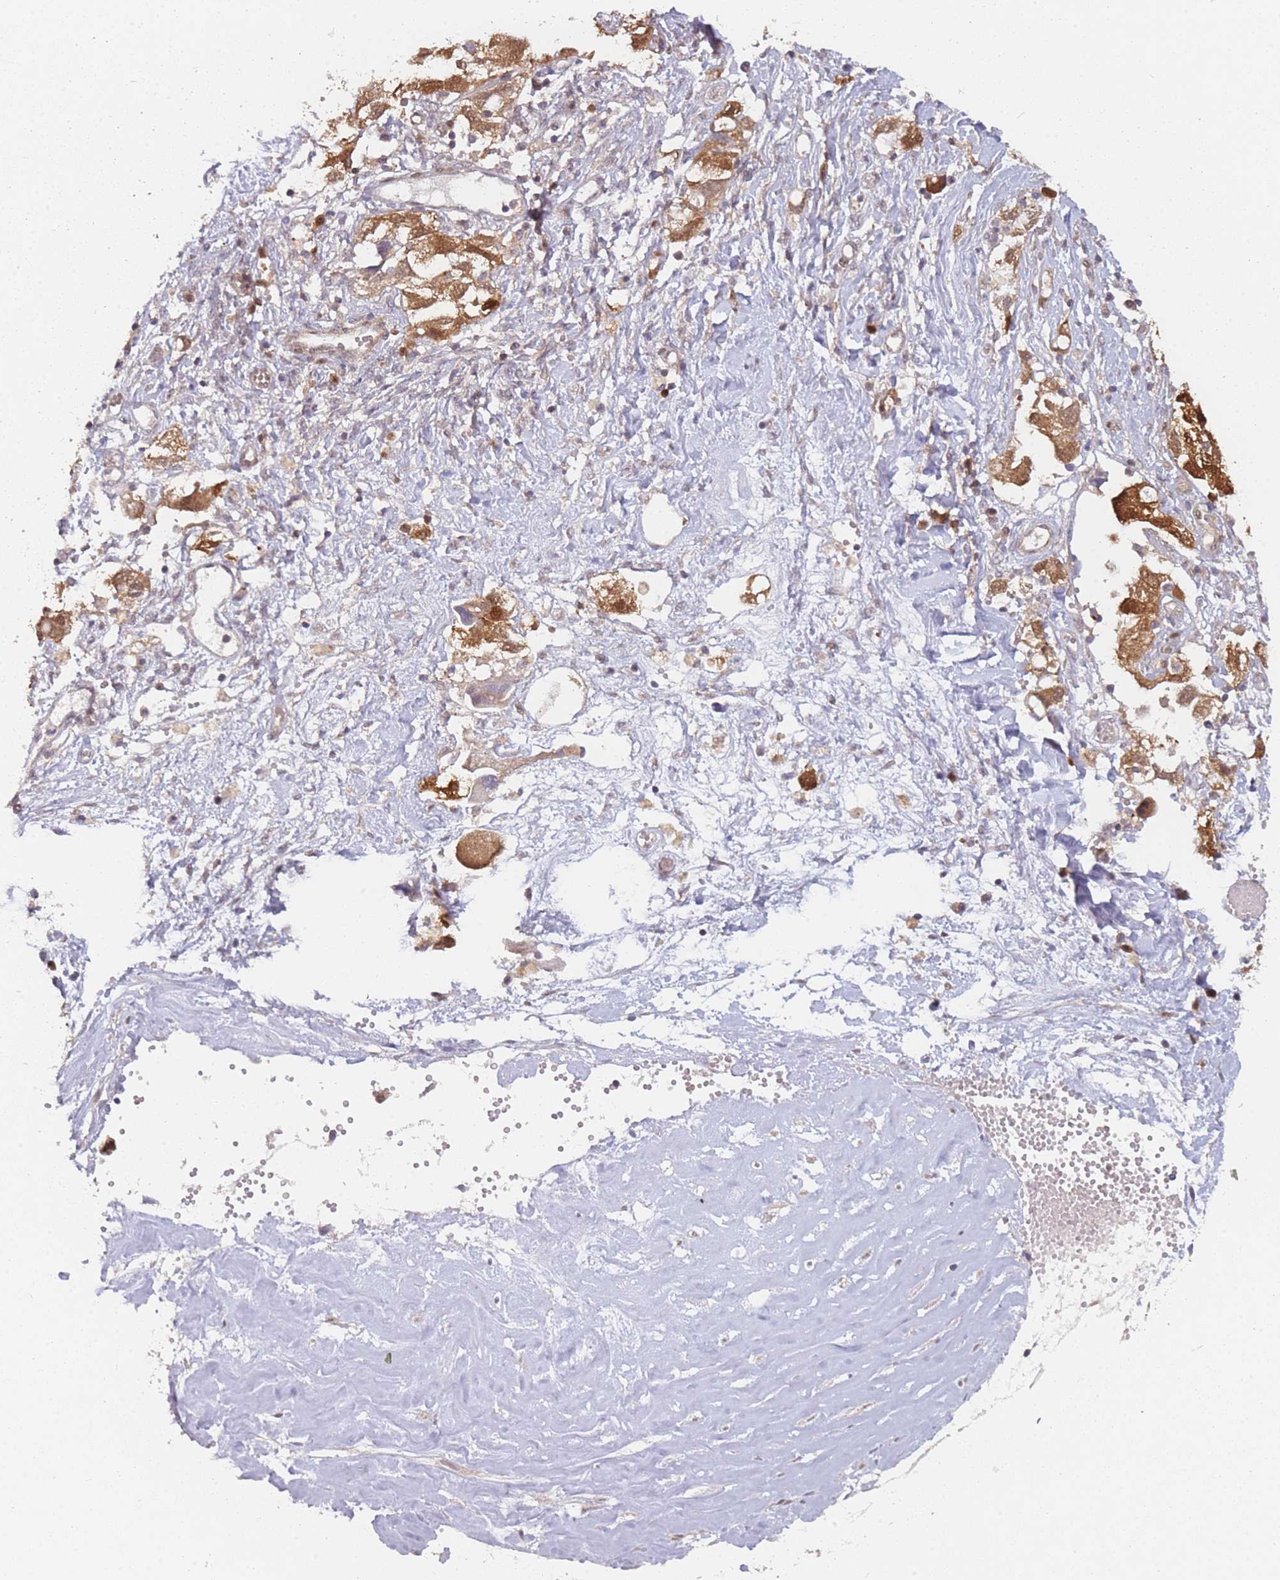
{"staining": {"intensity": "moderate", "quantity": ">75%", "location": "cytoplasmic/membranous,nuclear"}, "tissue": "ovarian cancer", "cell_type": "Tumor cells", "image_type": "cancer", "snomed": [{"axis": "morphology", "description": "Carcinoma, NOS"}, {"axis": "morphology", "description": "Cystadenocarcinoma, serous, NOS"}, {"axis": "topography", "description": "Ovary"}], "caption": "This photomicrograph demonstrates immunohistochemistry staining of human ovarian cancer, with medium moderate cytoplasmic/membranous and nuclear staining in approximately >75% of tumor cells.", "gene": "MRI1", "patient": {"sex": "female", "age": 69}}